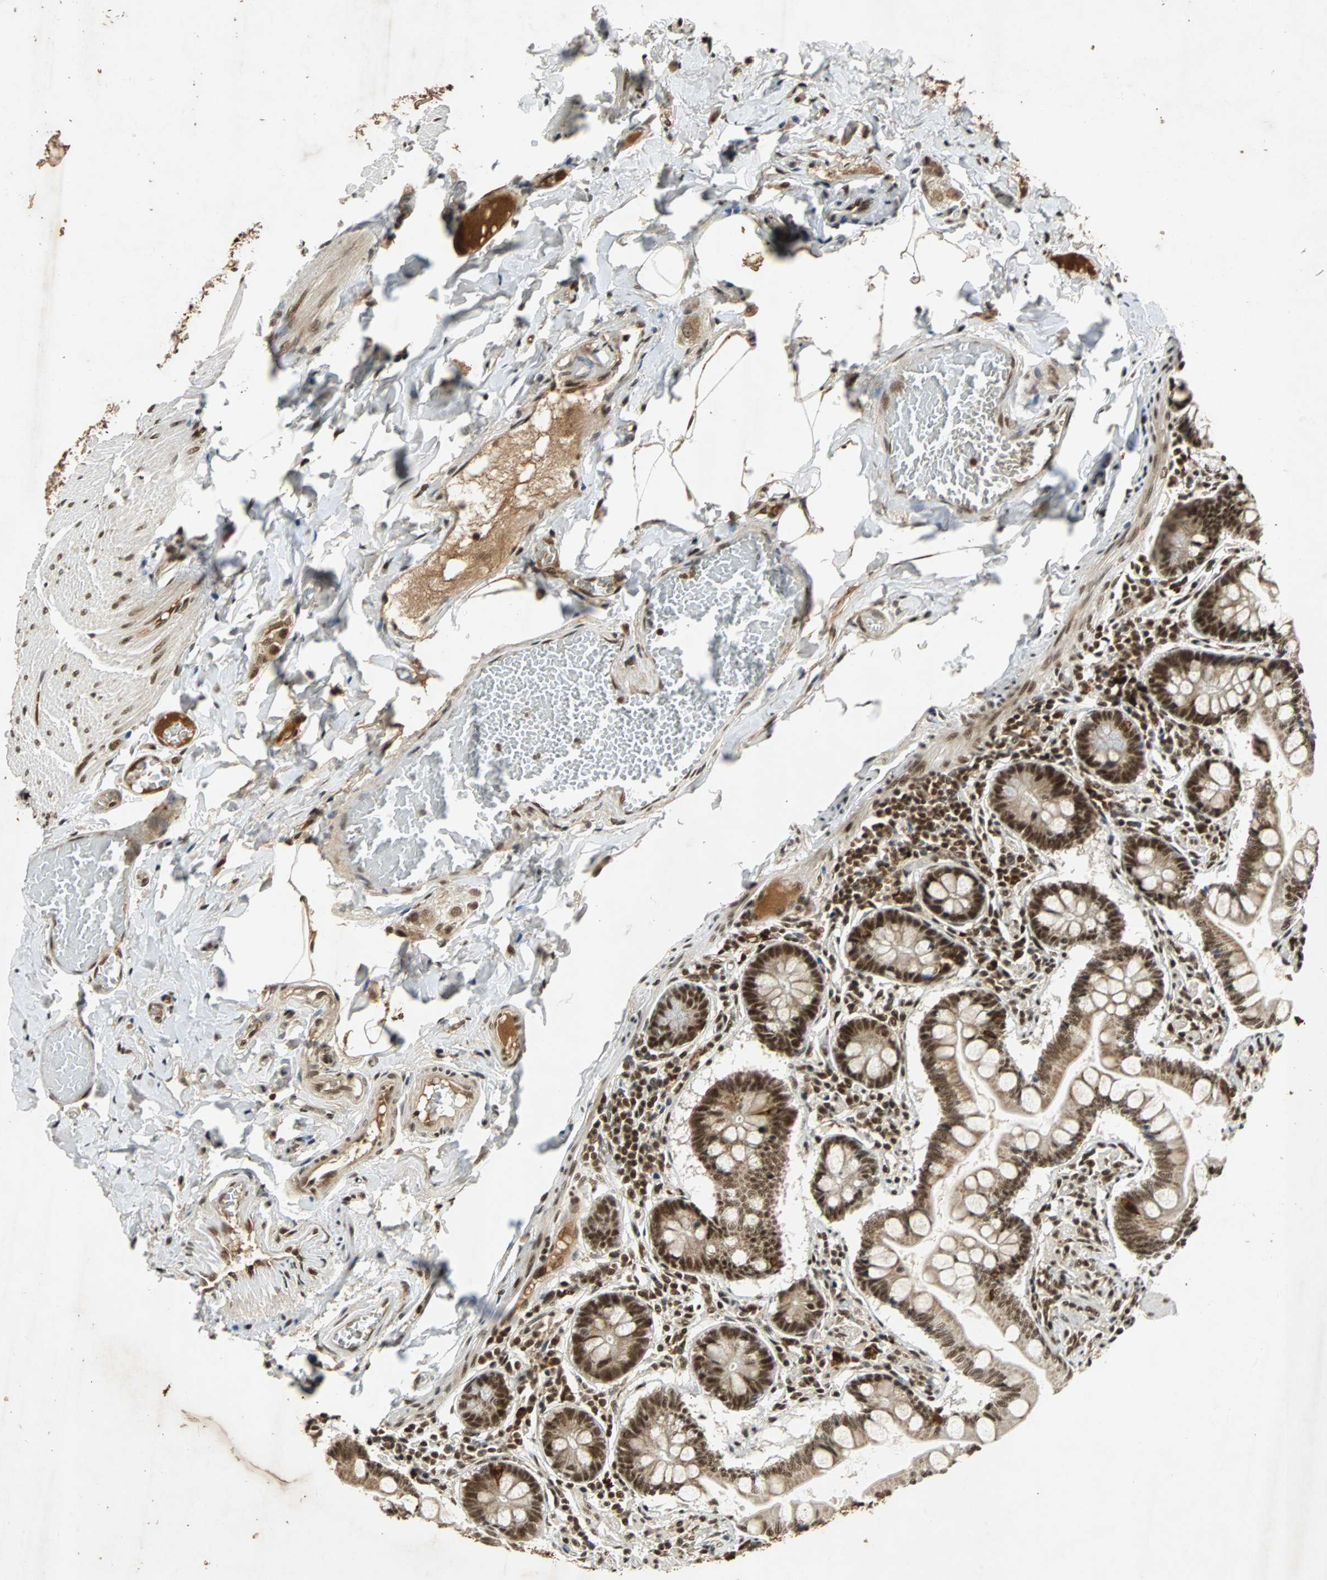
{"staining": {"intensity": "strong", "quantity": ">75%", "location": "nuclear"}, "tissue": "small intestine", "cell_type": "Glandular cells", "image_type": "normal", "snomed": [{"axis": "morphology", "description": "Normal tissue, NOS"}, {"axis": "topography", "description": "Small intestine"}], "caption": "Protein expression by IHC demonstrates strong nuclear staining in approximately >75% of glandular cells in normal small intestine.", "gene": "TAF5", "patient": {"sex": "male", "age": 41}}